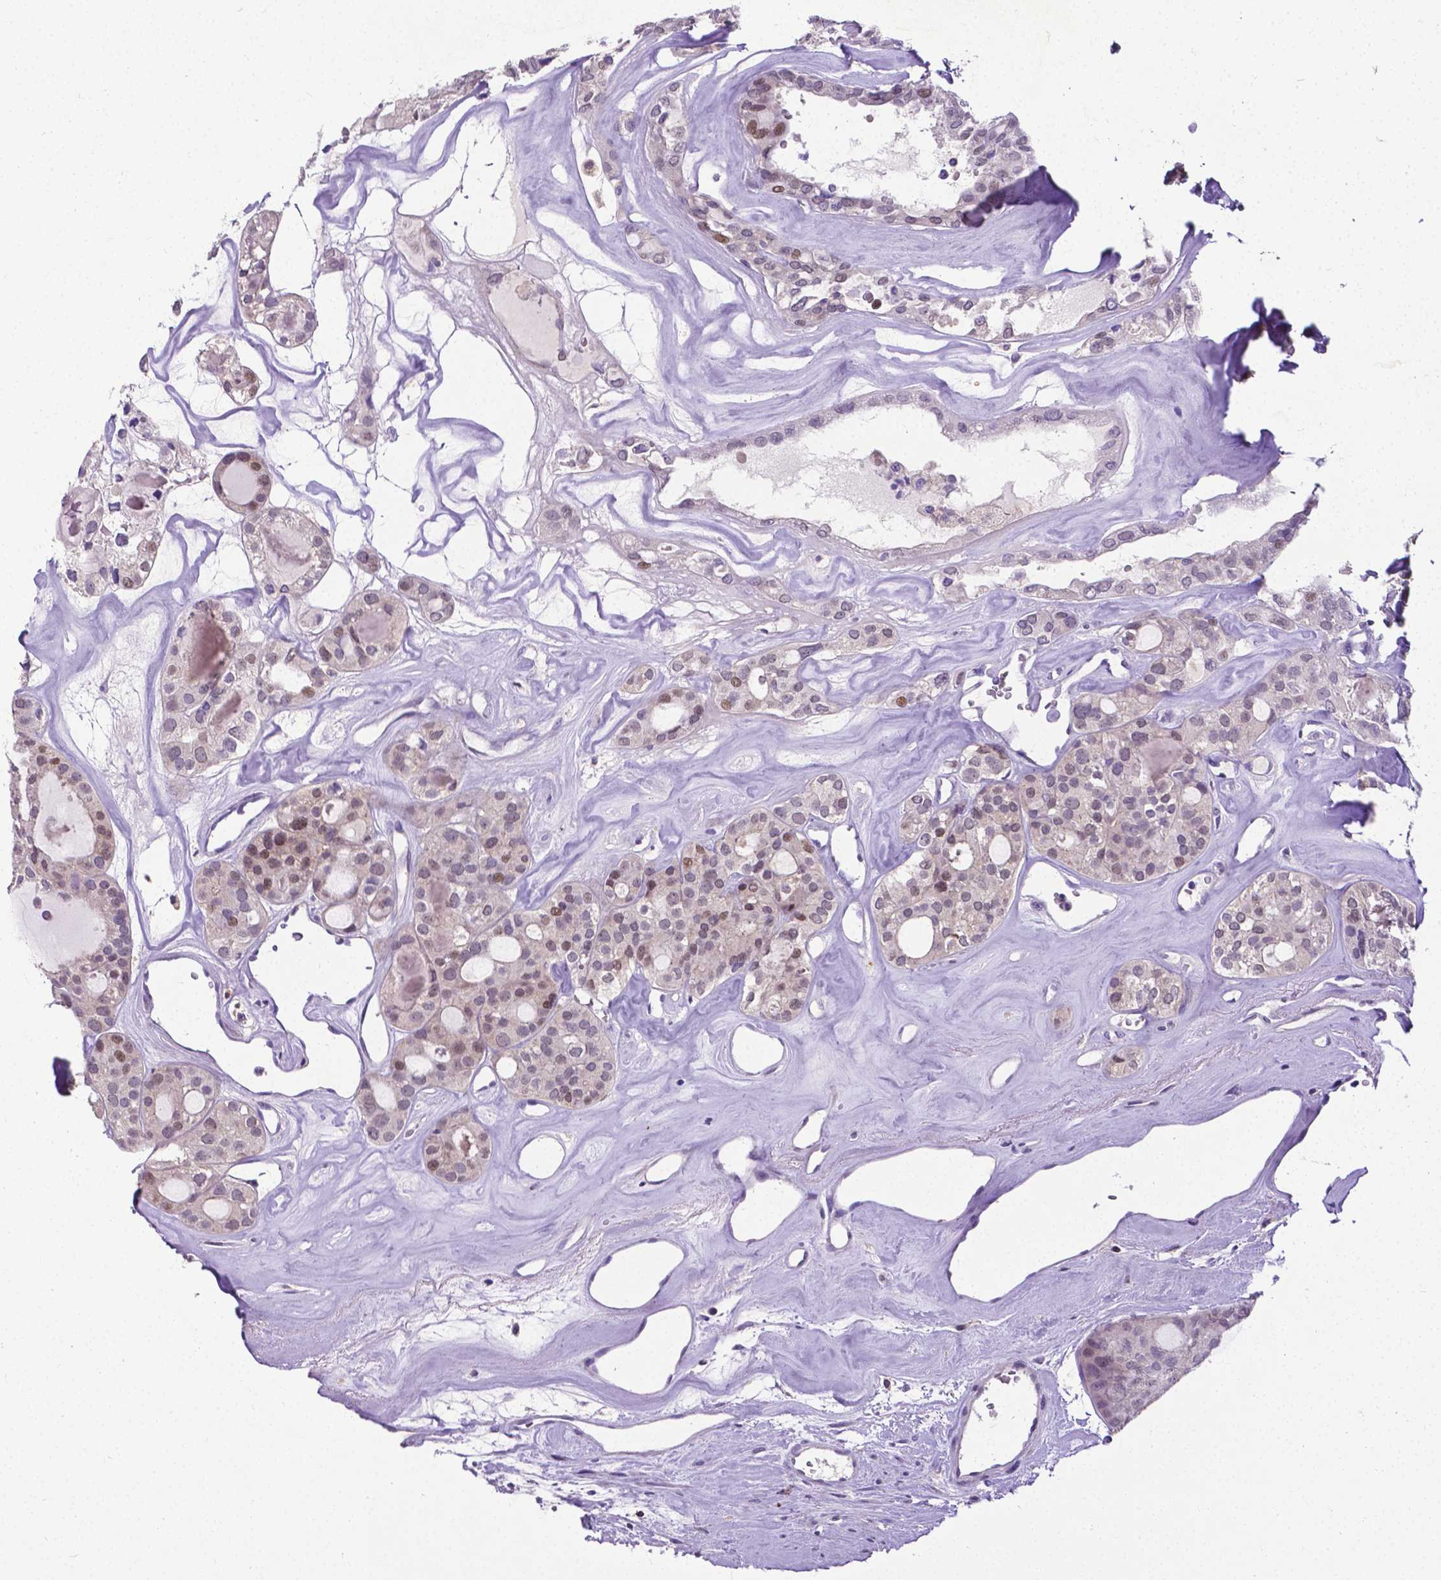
{"staining": {"intensity": "weak", "quantity": "<25%", "location": "nuclear"}, "tissue": "thyroid cancer", "cell_type": "Tumor cells", "image_type": "cancer", "snomed": [{"axis": "morphology", "description": "Follicular adenoma carcinoma, NOS"}, {"axis": "topography", "description": "Thyroid gland"}], "caption": "This photomicrograph is of thyroid follicular adenoma carcinoma stained with IHC to label a protein in brown with the nuclei are counter-stained blue. There is no staining in tumor cells. Nuclei are stained in blue.", "gene": "CD4", "patient": {"sex": "male", "age": 75}}